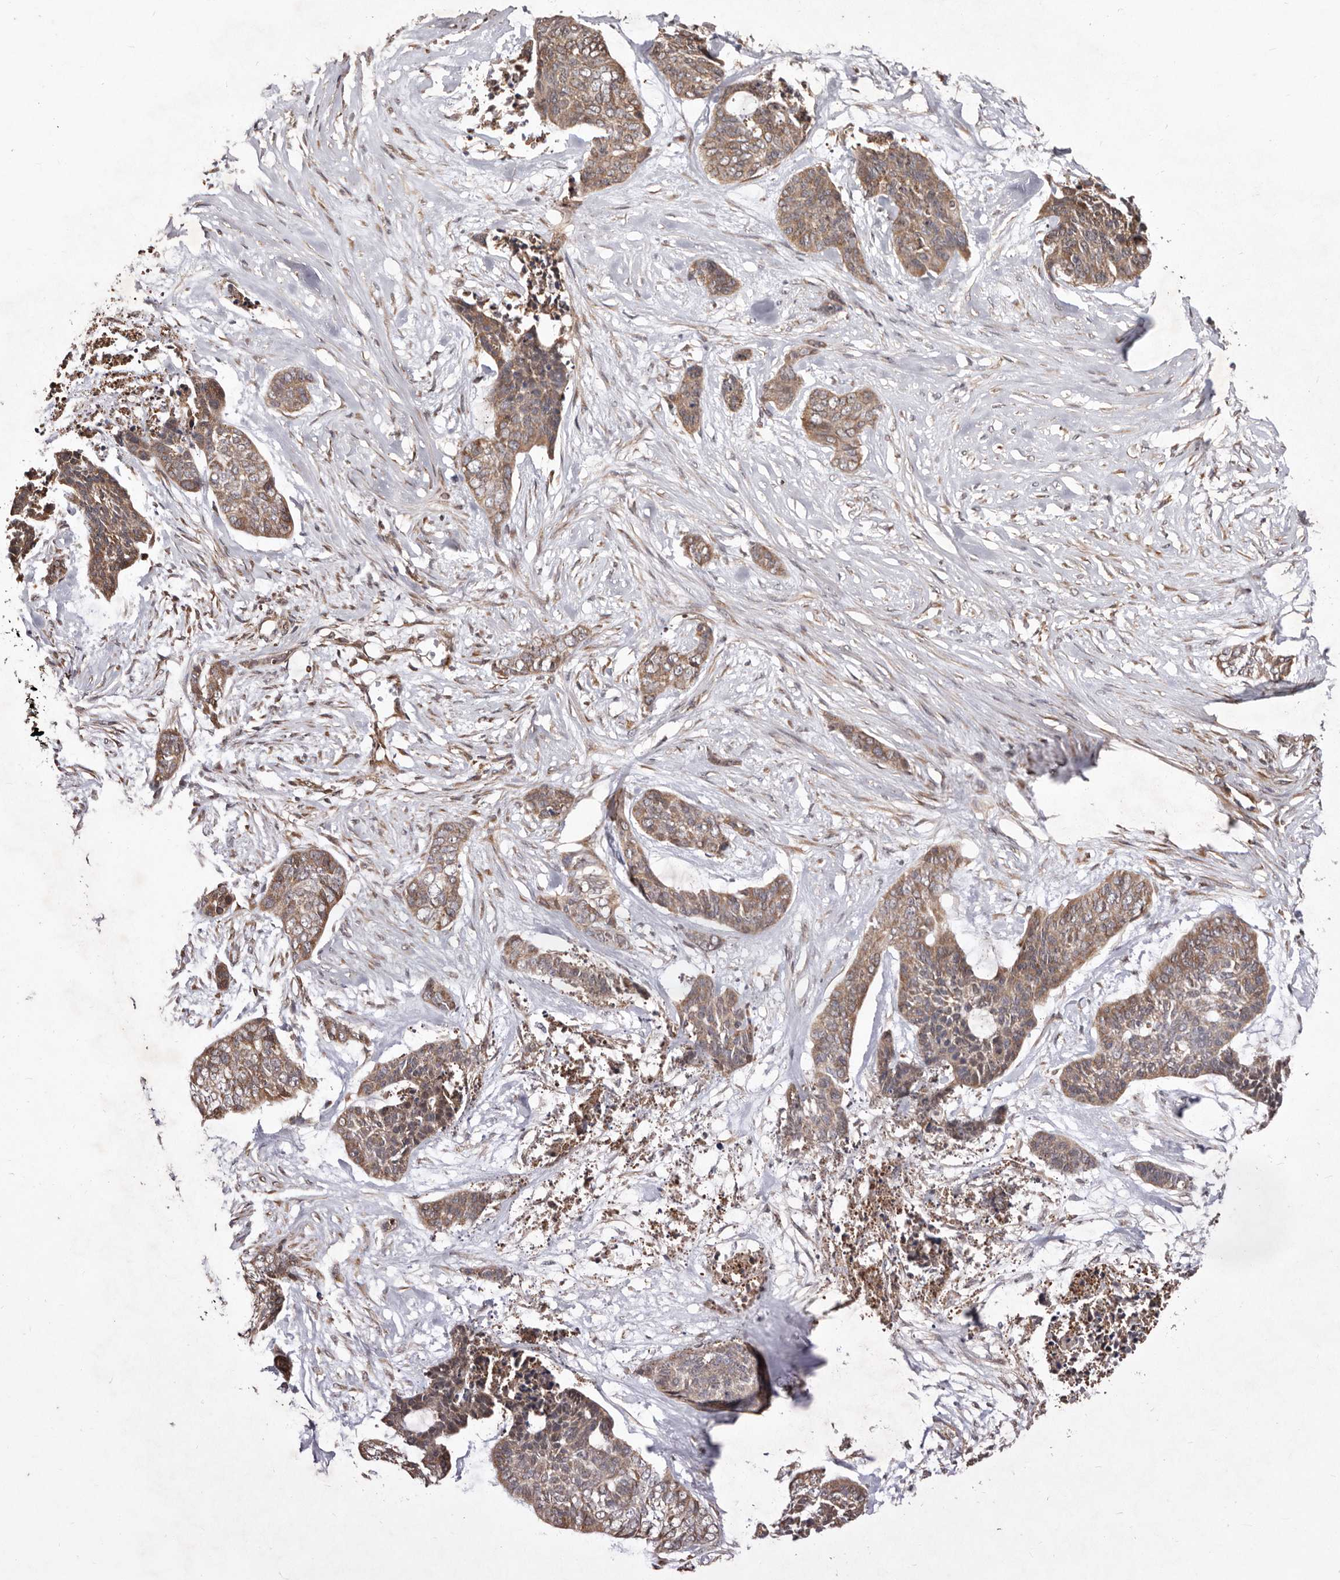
{"staining": {"intensity": "weak", "quantity": ">75%", "location": "cytoplasmic/membranous"}, "tissue": "skin cancer", "cell_type": "Tumor cells", "image_type": "cancer", "snomed": [{"axis": "morphology", "description": "Basal cell carcinoma"}, {"axis": "topography", "description": "Skin"}], "caption": "Immunohistochemistry of human skin cancer (basal cell carcinoma) demonstrates low levels of weak cytoplasmic/membranous positivity in about >75% of tumor cells.", "gene": "RRM2B", "patient": {"sex": "female", "age": 64}}